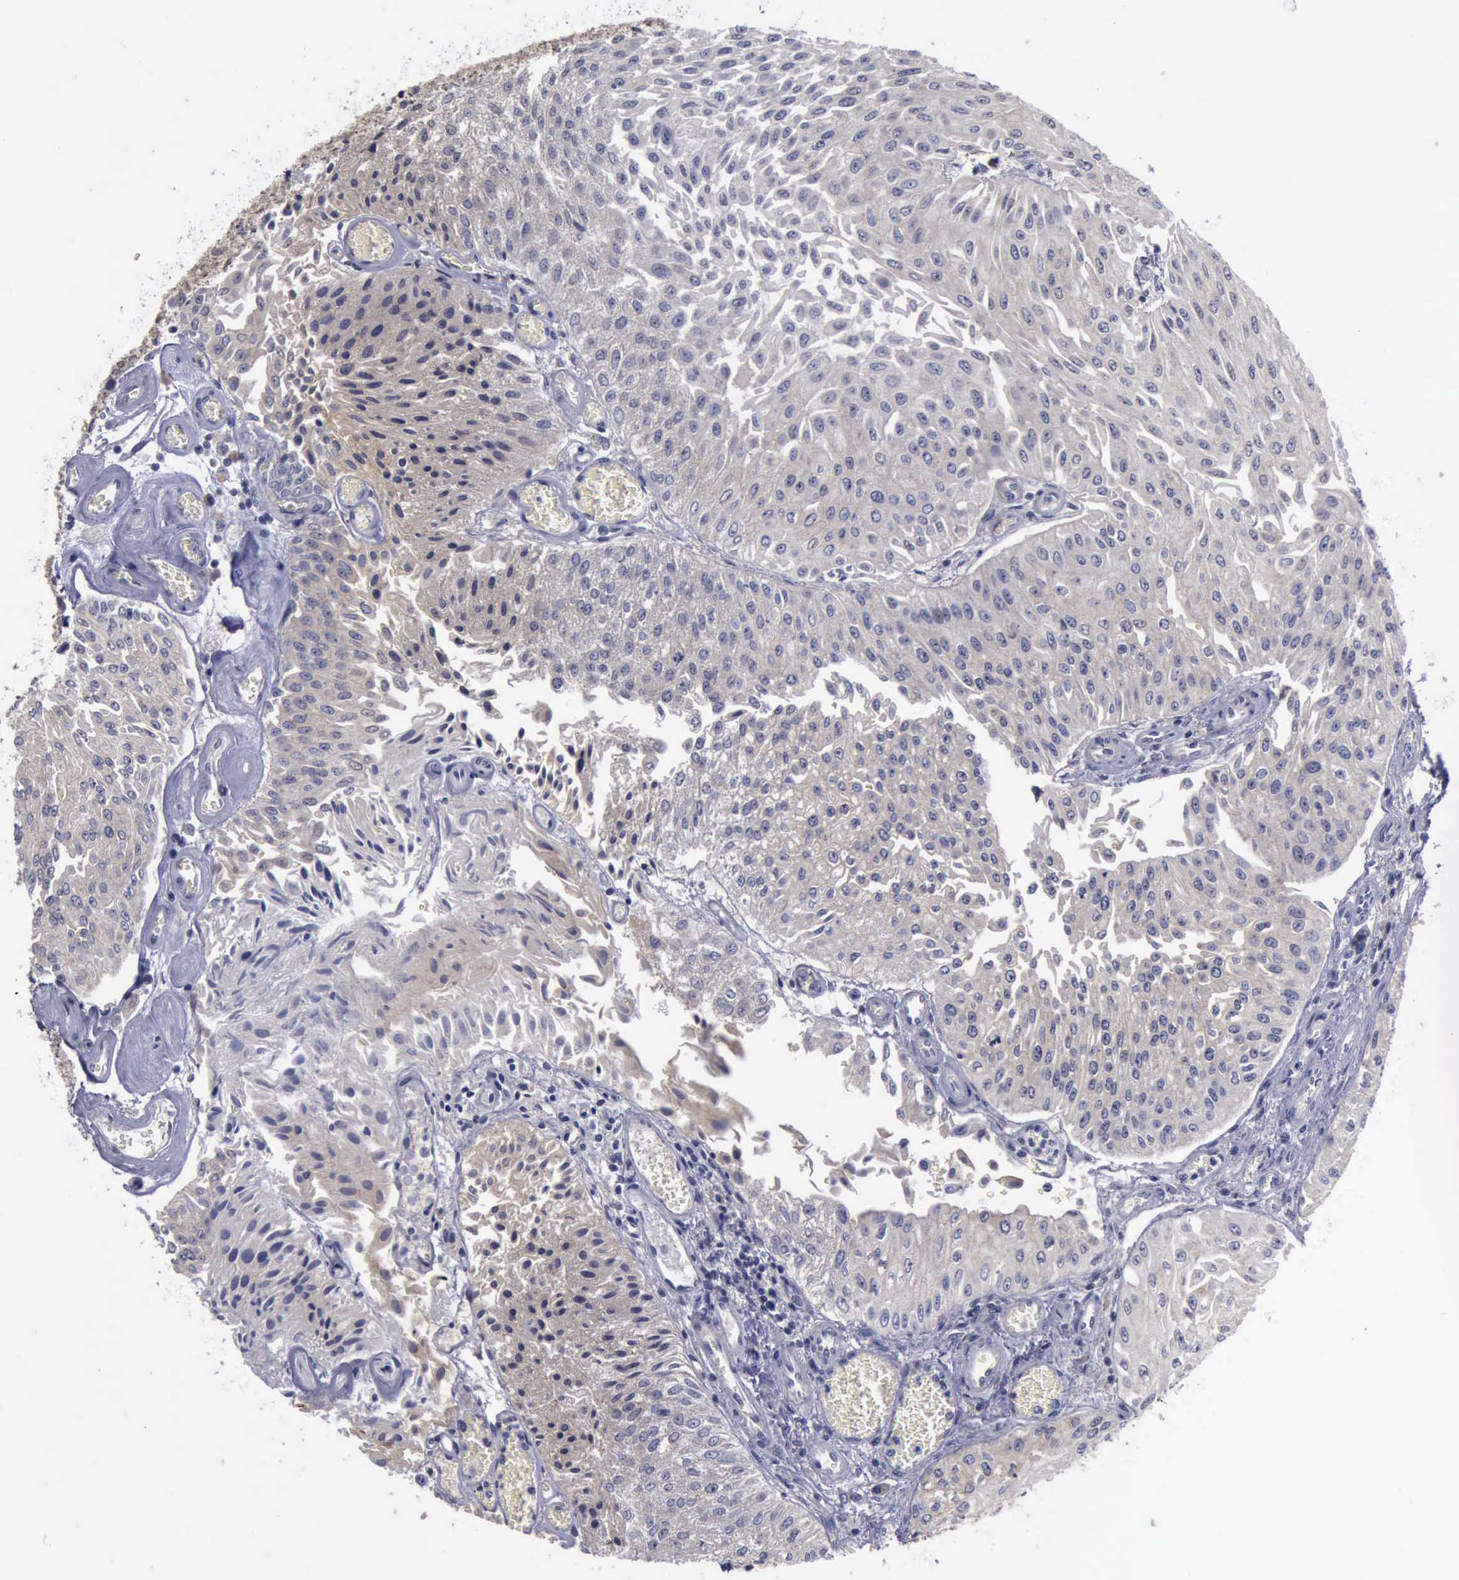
{"staining": {"intensity": "negative", "quantity": "none", "location": "none"}, "tissue": "urothelial cancer", "cell_type": "Tumor cells", "image_type": "cancer", "snomed": [{"axis": "morphology", "description": "Urothelial carcinoma, Low grade"}, {"axis": "topography", "description": "Urinary bladder"}], "caption": "This is a micrograph of immunohistochemistry staining of low-grade urothelial carcinoma, which shows no expression in tumor cells. (Stains: DAB (3,3'-diaminobenzidine) IHC with hematoxylin counter stain, Microscopy: brightfield microscopy at high magnification).", "gene": "PHKA1", "patient": {"sex": "male", "age": 86}}